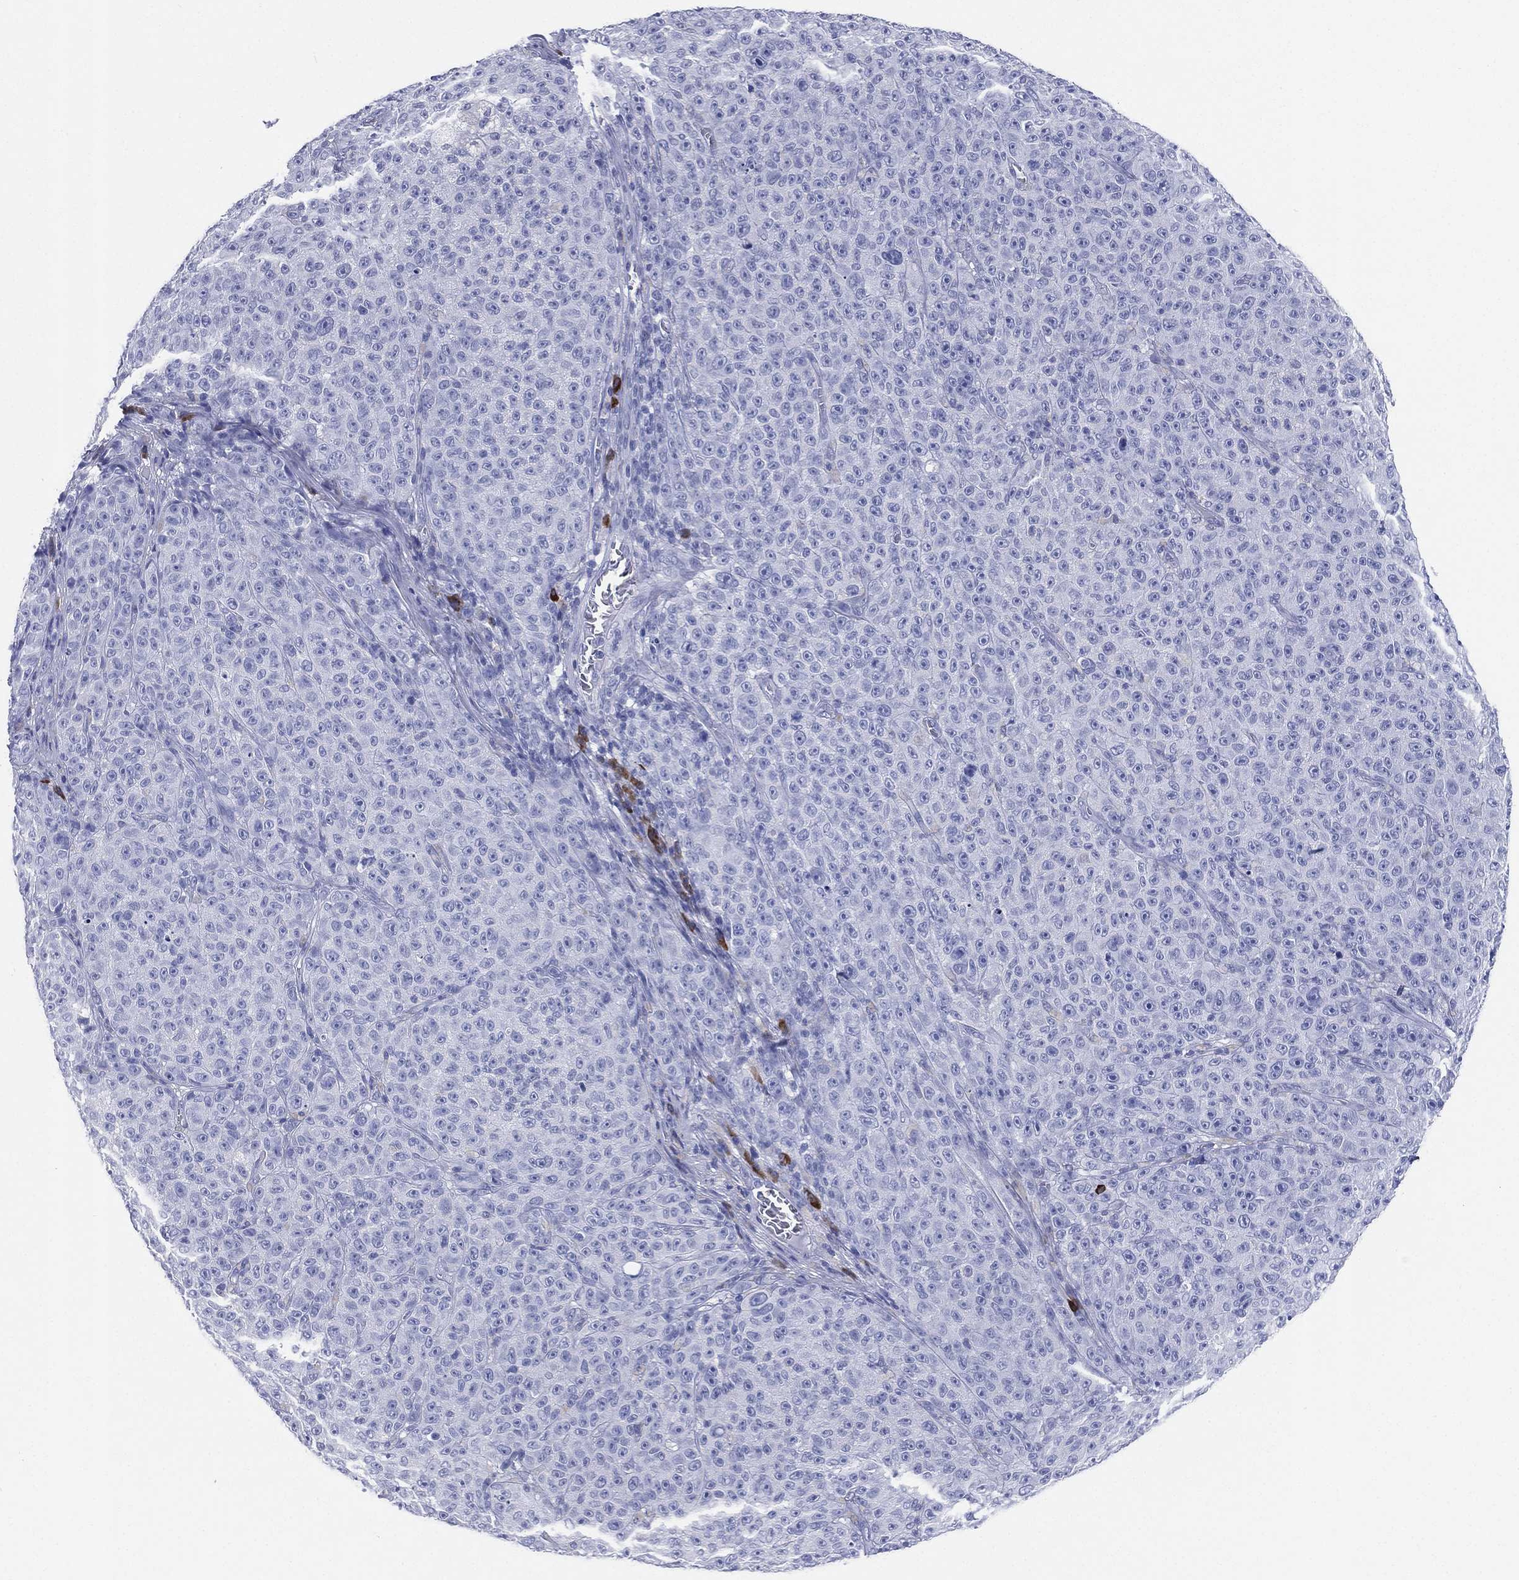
{"staining": {"intensity": "negative", "quantity": "none", "location": "none"}, "tissue": "melanoma", "cell_type": "Tumor cells", "image_type": "cancer", "snomed": [{"axis": "morphology", "description": "Malignant melanoma, NOS"}, {"axis": "topography", "description": "Skin"}], "caption": "This is an immunohistochemistry (IHC) micrograph of malignant melanoma. There is no staining in tumor cells.", "gene": "CD79A", "patient": {"sex": "female", "age": 82}}